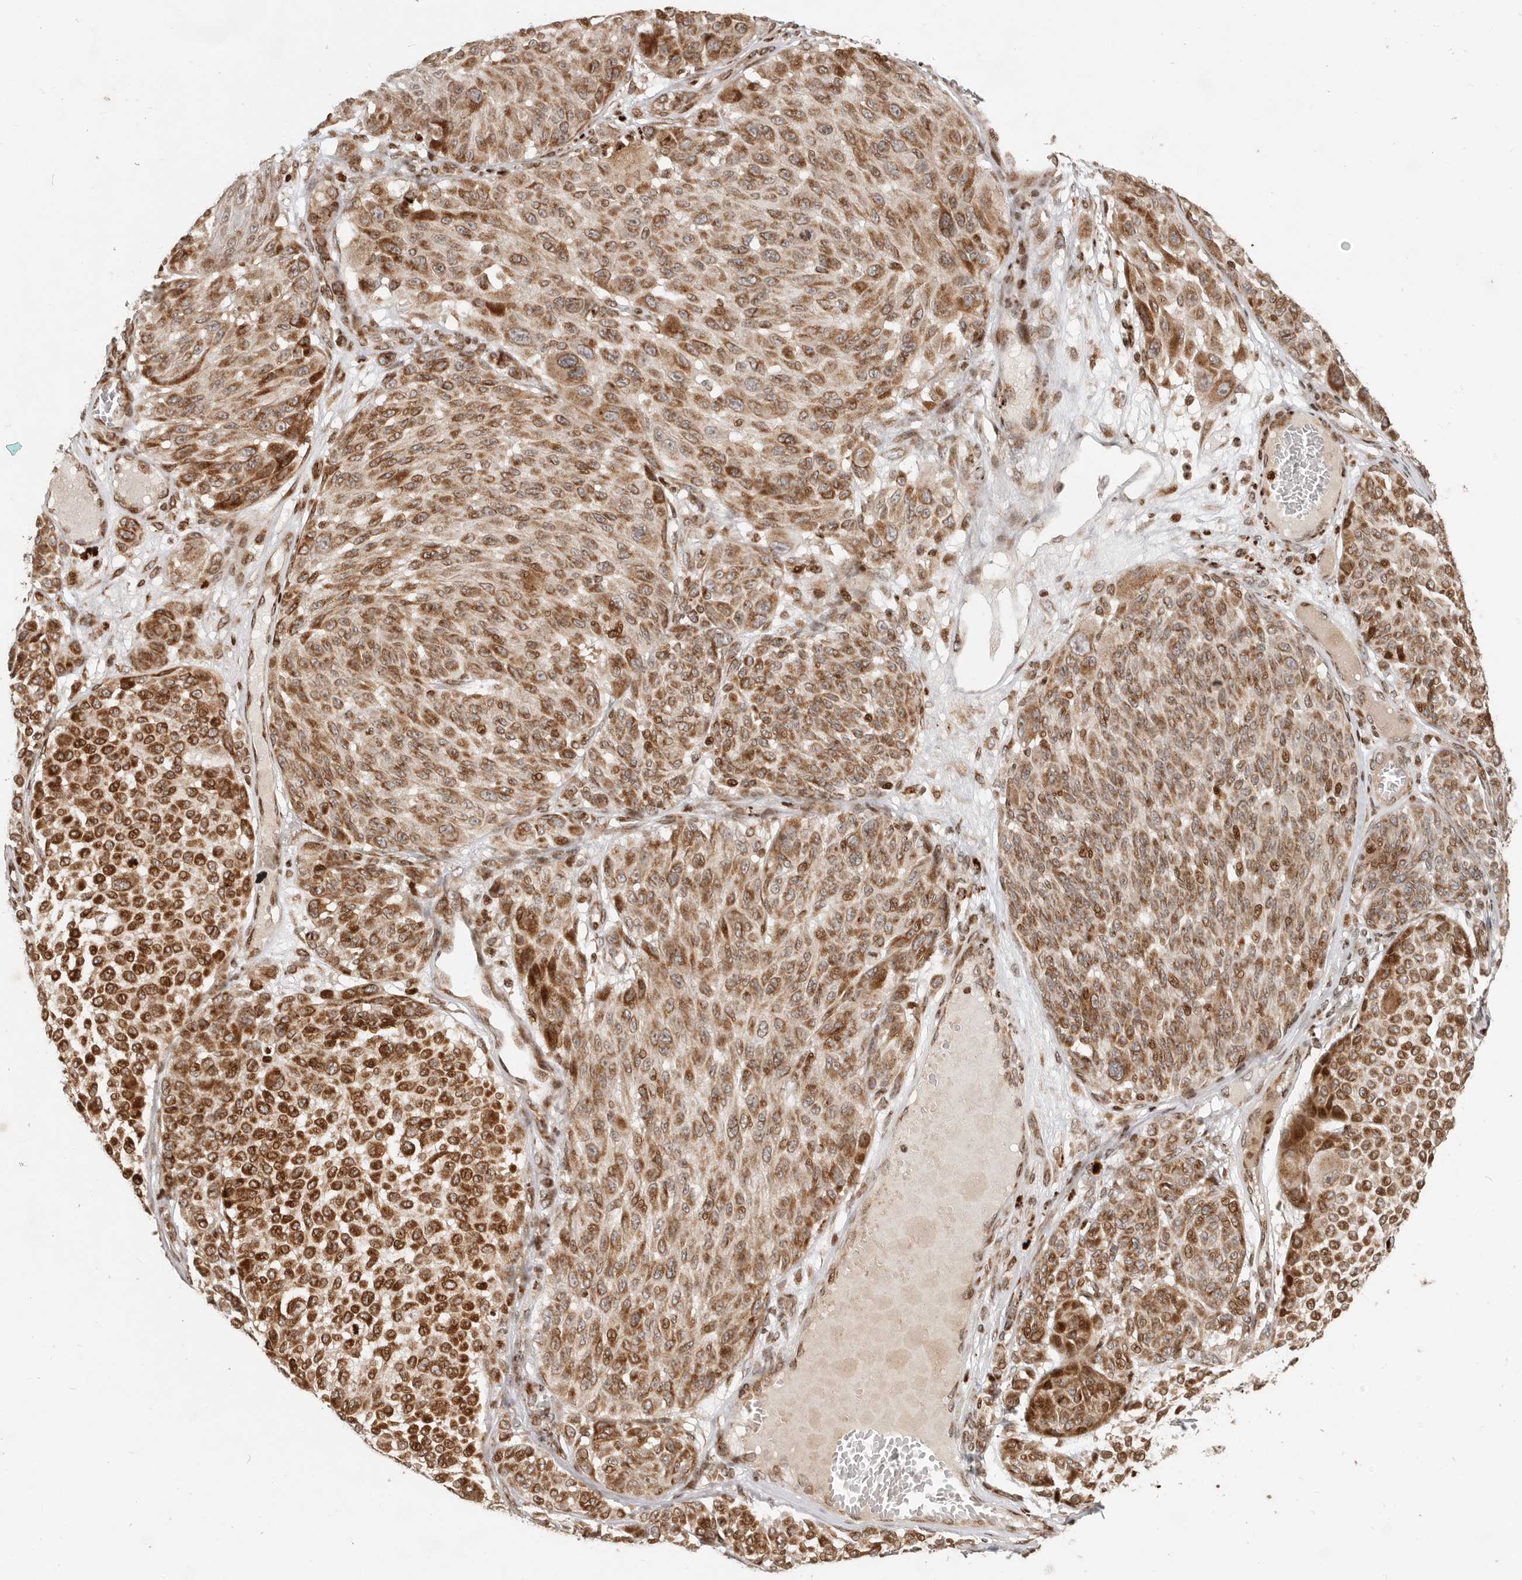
{"staining": {"intensity": "strong", "quantity": ">75%", "location": "cytoplasmic/membranous"}, "tissue": "melanoma", "cell_type": "Tumor cells", "image_type": "cancer", "snomed": [{"axis": "morphology", "description": "Malignant melanoma, NOS"}, {"axis": "topography", "description": "Skin"}], "caption": "Protein staining of melanoma tissue displays strong cytoplasmic/membranous staining in approximately >75% of tumor cells.", "gene": "TRIM4", "patient": {"sex": "male", "age": 83}}